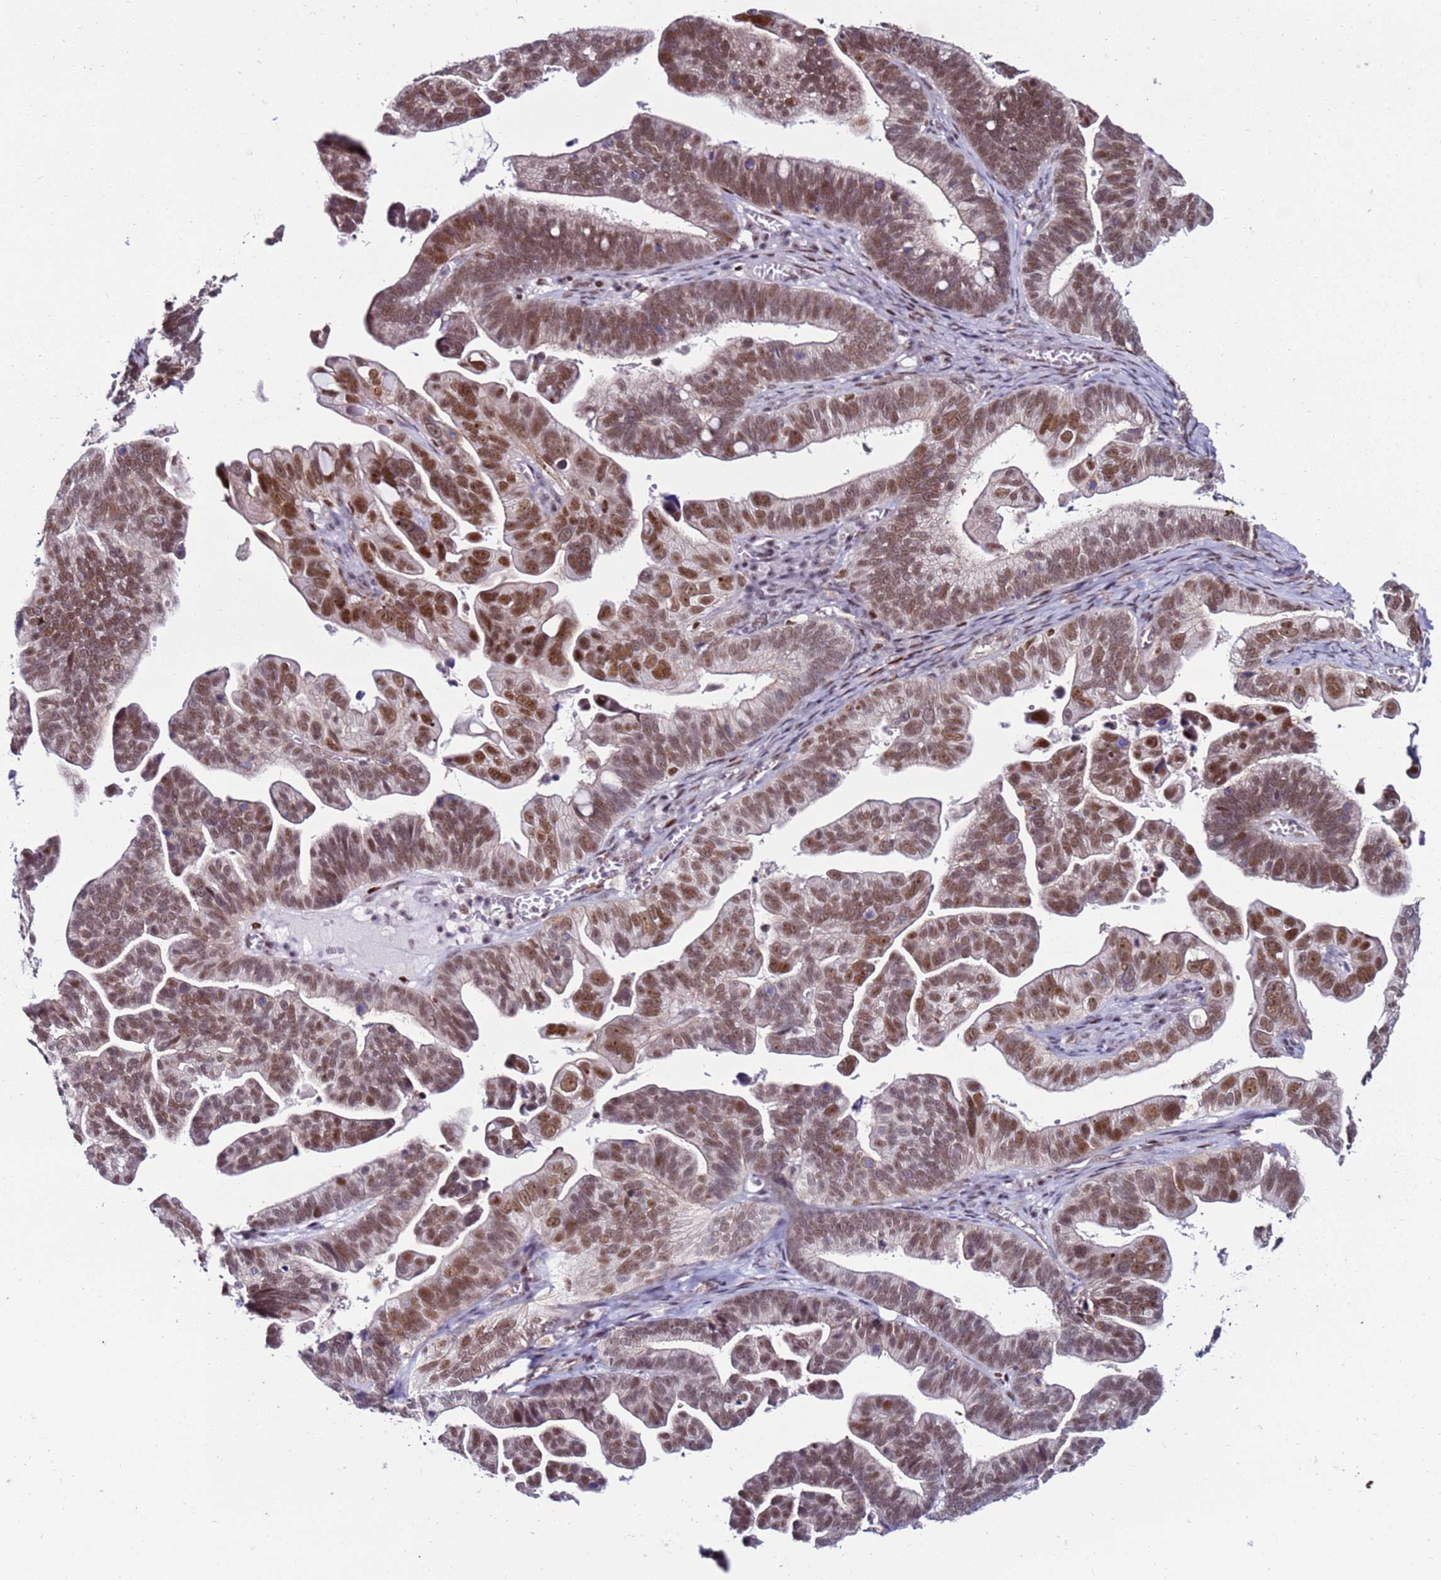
{"staining": {"intensity": "moderate", "quantity": ">75%", "location": "nuclear"}, "tissue": "ovarian cancer", "cell_type": "Tumor cells", "image_type": "cancer", "snomed": [{"axis": "morphology", "description": "Cystadenocarcinoma, serous, NOS"}, {"axis": "topography", "description": "Ovary"}], "caption": "Human serous cystadenocarcinoma (ovarian) stained for a protein (brown) exhibits moderate nuclear positive expression in approximately >75% of tumor cells.", "gene": "KPNA4", "patient": {"sex": "female", "age": 56}}